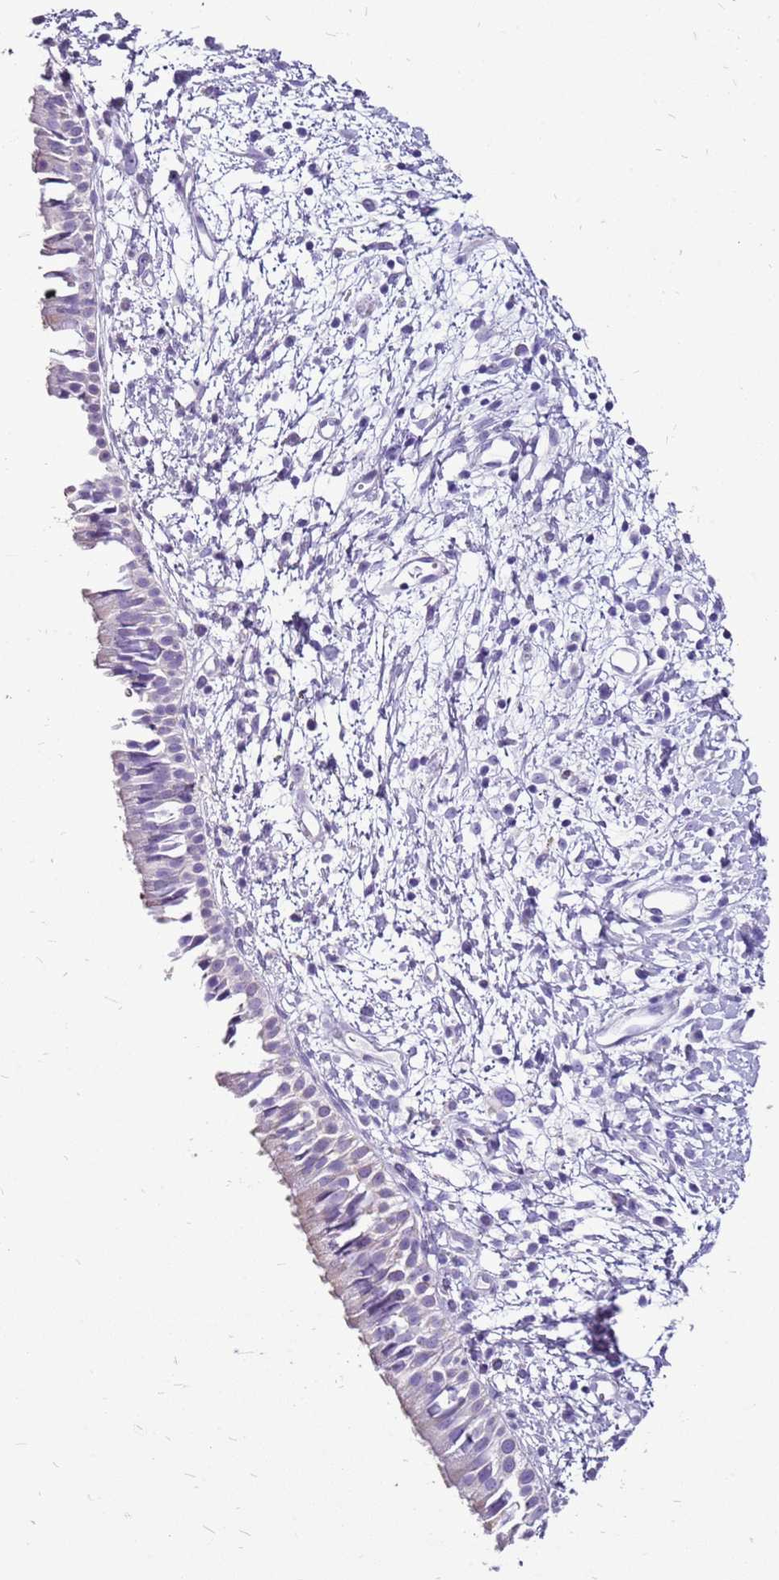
{"staining": {"intensity": "negative", "quantity": "none", "location": "none"}, "tissue": "nasopharynx", "cell_type": "Respiratory epithelial cells", "image_type": "normal", "snomed": [{"axis": "morphology", "description": "Normal tissue, NOS"}, {"axis": "topography", "description": "Nasopharynx"}], "caption": "Respiratory epithelial cells show no significant protein positivity in unremarkable nasopharynx. Brightfield microscopy of immunohistochemistry (IHC) stained with DAB (brown) and hematoxylin (blue), captured at high magnification.", "gene": "ACSS3", "patient": {"sex": "male", "age": 22}}